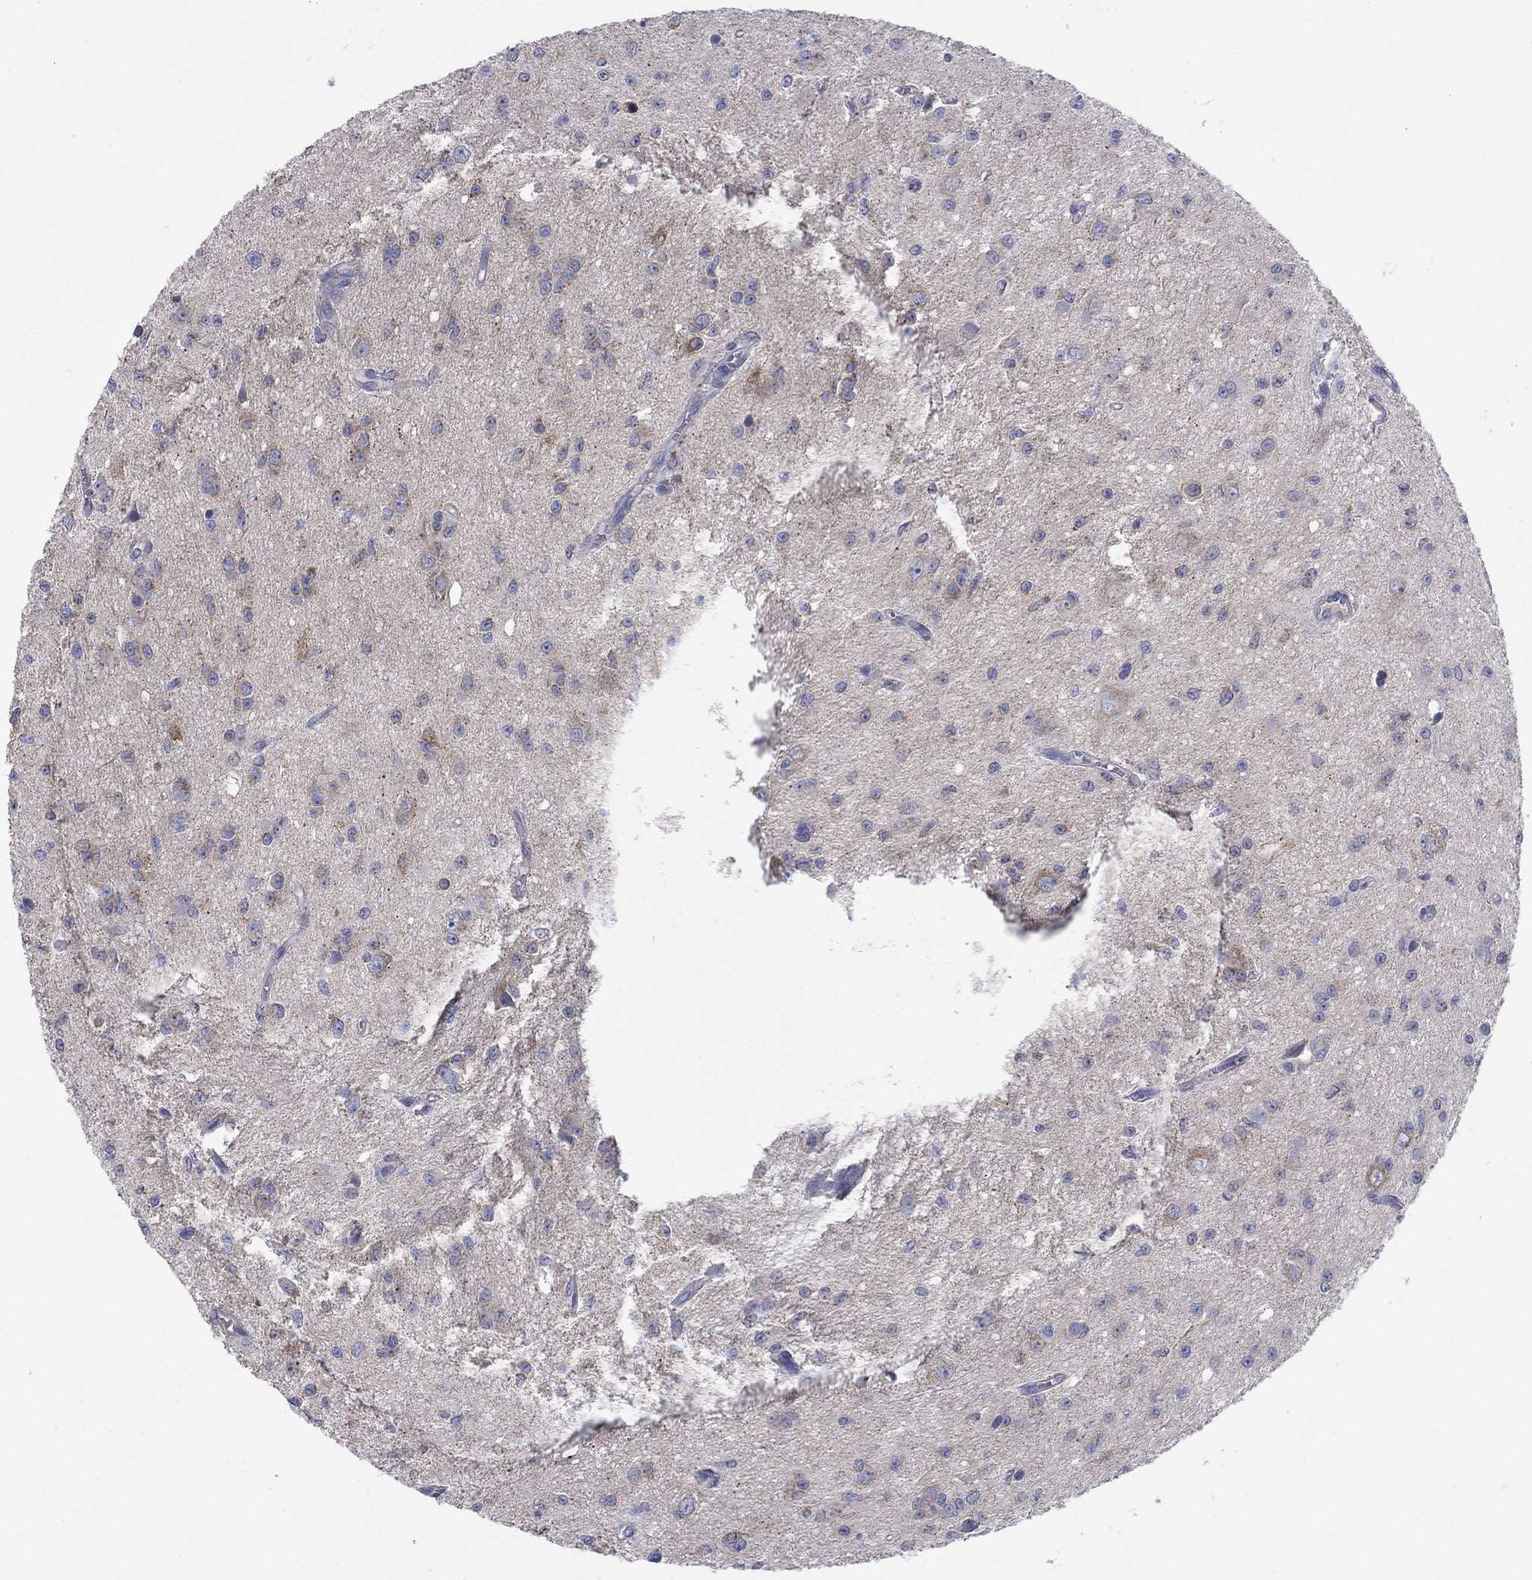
{"staining": {"intensity": "negative", "quantity": "none", "location": "none"}, "tissue": "glioma", "cell_type": "Tumor cells", "image_type": "cancer", "snomed": [{"axis": "morphology", "description": "Glioma, malignant, Low grade"}, {"axis": "topography", "description": "Brain"}], "caption": "A micrograph of glioma stained for a protein demonstrates no brown staining in tumor cells. The staining was performed using DAB (3,3'-diaminobenzidine) to visualize the protein expression in brown, while the nuclei were stained in blue with hematoxylin (Magnification: 20x).", "gene": "CLVS1", "patient": {"sex": "female", "age": 45}}